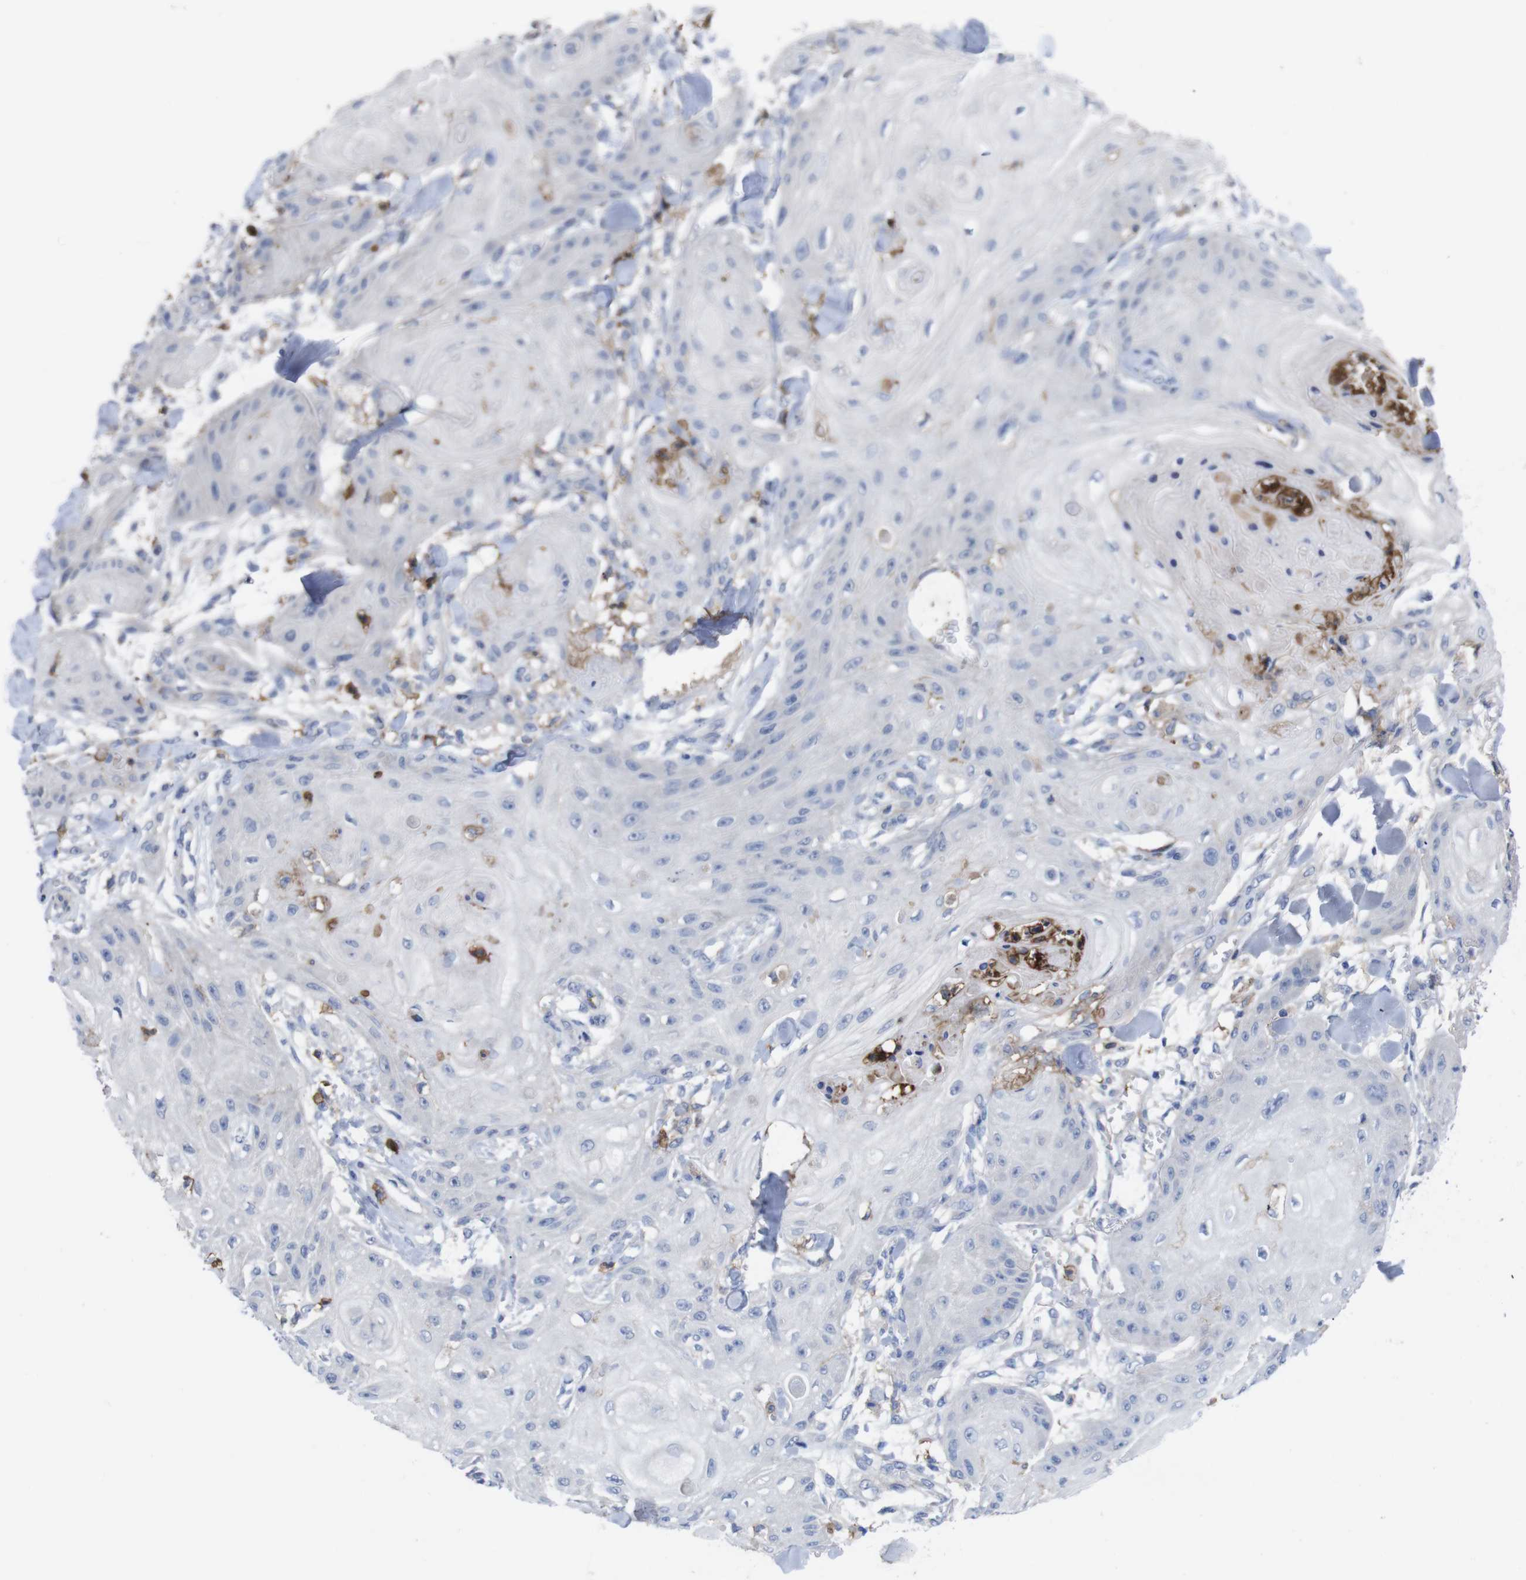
{"staining": {"intensity": "negative", "quantity": "none", "location": "none"}, "tissue": "skin cancer", "cell_type": "Tumor cells", "image_type": "cancer", "snomed": [{"axis": "morphology", "description": "Squamous cell carcinoma, NOS"}, {"axis": "topography", "description": "Skin"}], "caption": "High power microscopy image of an immunohistochemistry (IHC) micrograph of skin cancer, revealing no significant positivity in tumor cells. (Stains: DAB immunohistochemistry with hematoxylin counter stain, Microscopy: brightfield microscopy at high magnification).", "gene": "C5AR1", "patient": {"sex": "male", "age": 74}}